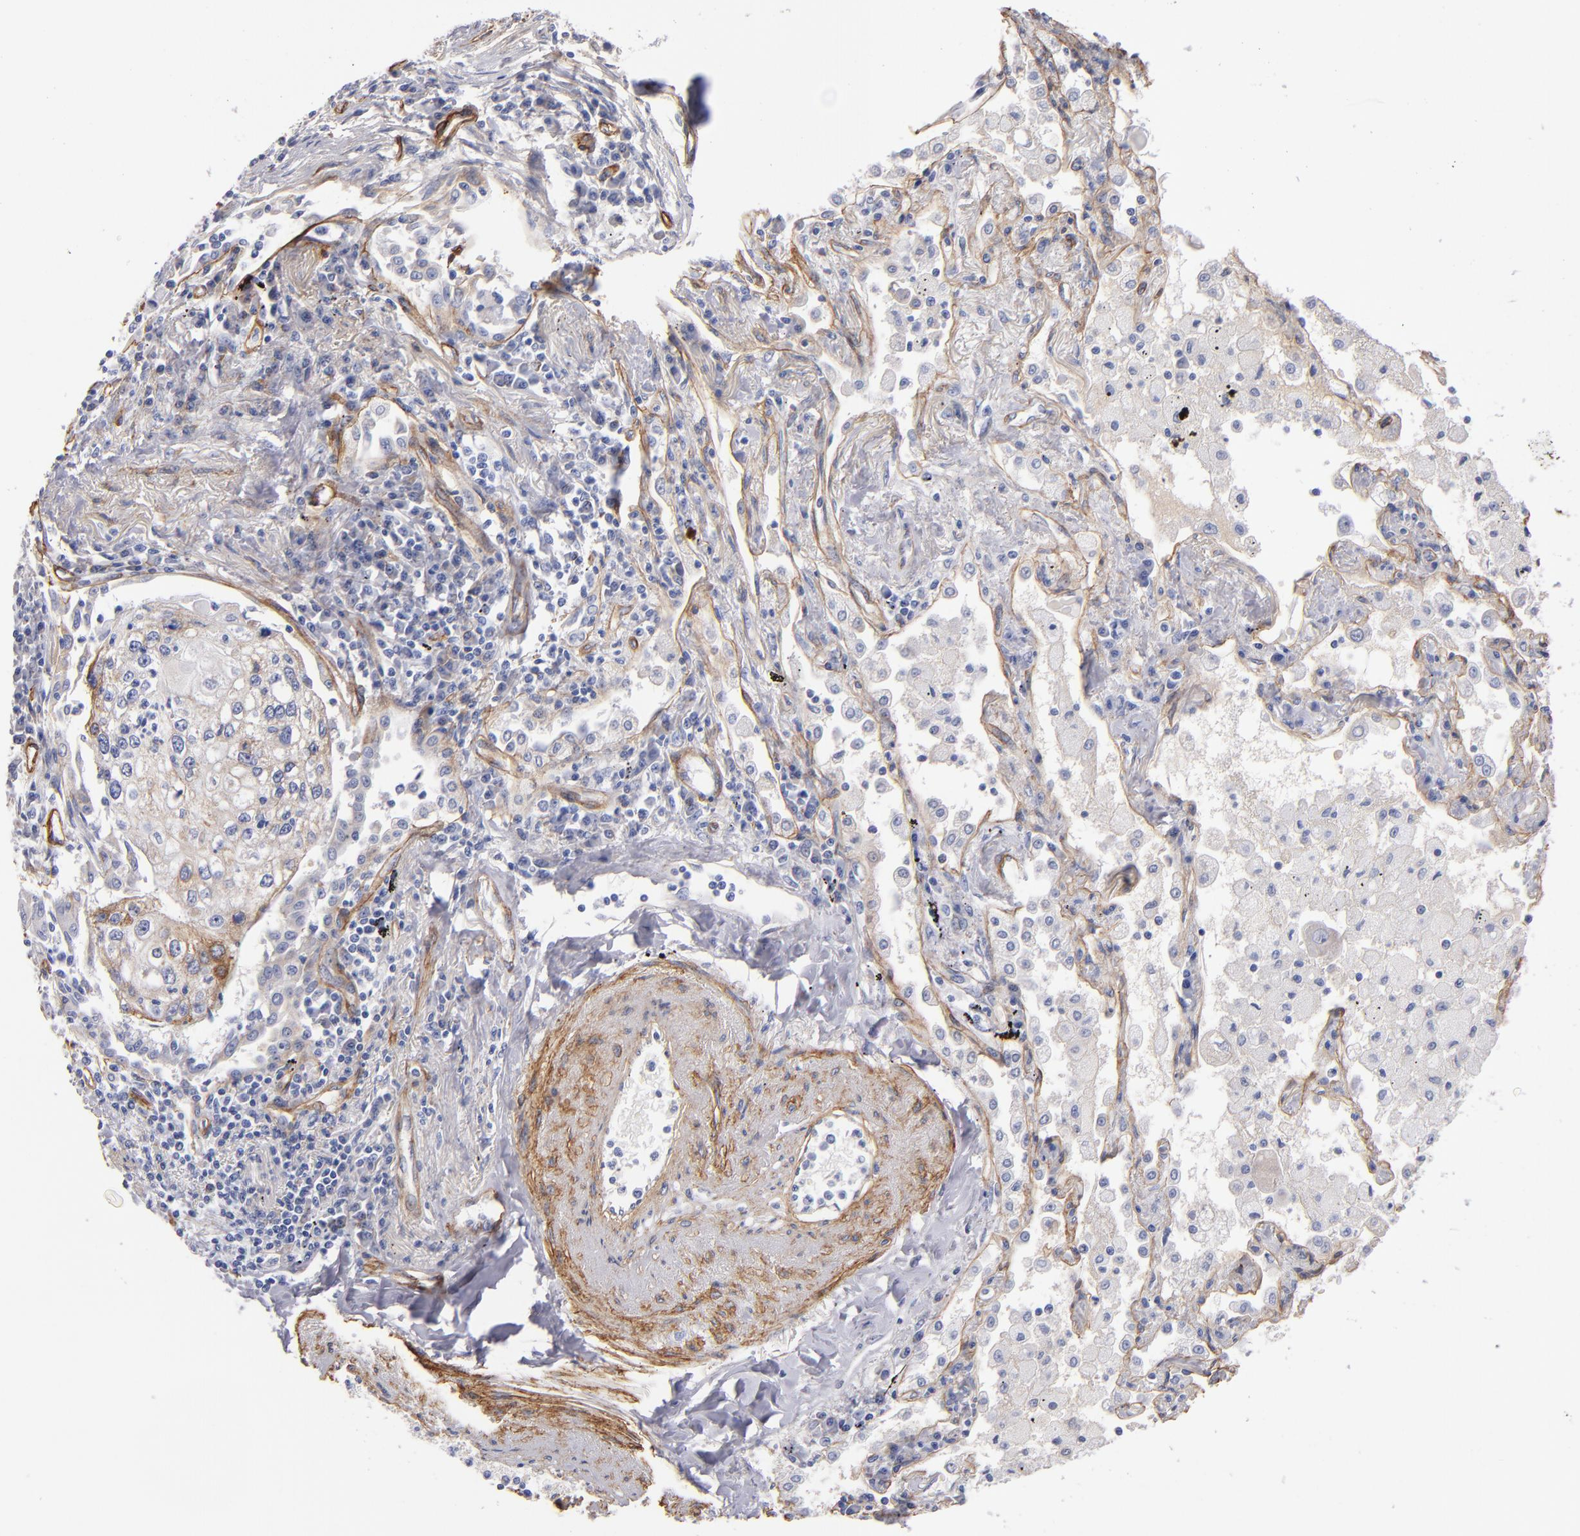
{"staining": {"intensity": "weak", "quantity": "25%-75%", "location": "cytoplasmic/membranous"}, "tissue": "lung cancer", "cell_type": "Tumor cells", "image_type": "cancer", "snomed": [{"axis": "morphology", "description": "Squamous cell carcinoma, NOS"}, {"axis": "topography", "description": "Lung"}], "caption": "Approximately 25%-75% of tumor cells in lung cancer (squamous cell carcinoma) reveal weak cytoplasmic/membranous protein staining as visualized by brown immunohistochemical staining.", "gene": "LAMC1", "patient": {"sex": "male", "age": 75}}